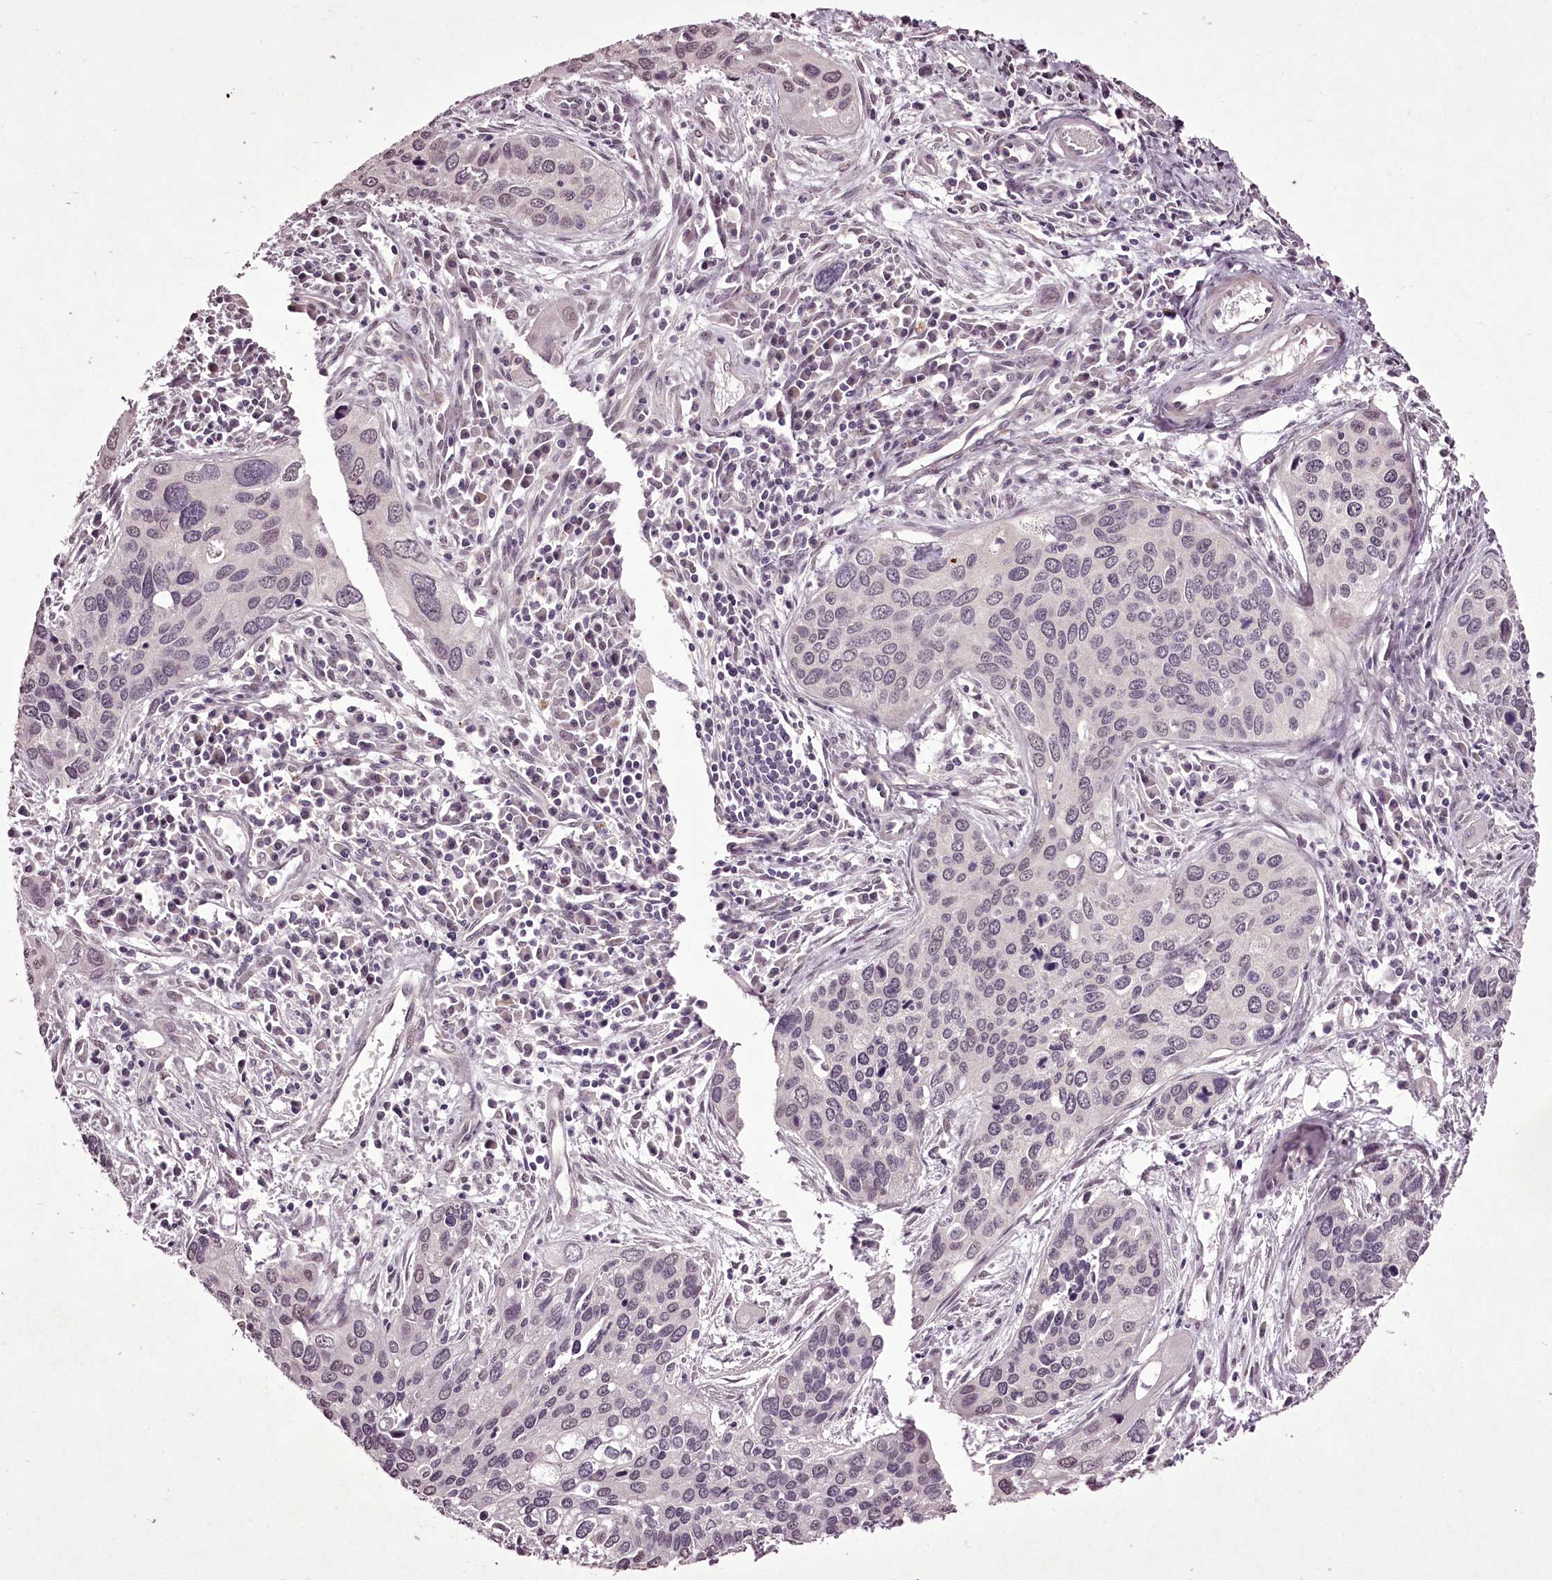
{"staining": {"intensity": "negative", "quantity": "none", "location": "none"}, "tissue": "cervical cancer", "cell_type": "Tumor cells", "image_type": "cancer", "snomed": [{"axis": "morphology", "description": "Squamous cell carcinoma, NOS"}, {"axis": "topography", "description": "Cervix"}], "caption": "Tumor cells are negative for protein expression in human cervical cancer (squamous cell carcinoma). (Stains: DAB (3,3'-diaminobenzidine) IHC with hematoxylin counter stain, Microscopy: brightfield microscopy at high magnification).", "gene": "C1orf56", "patient": {"sex": "female", "age": 55}}